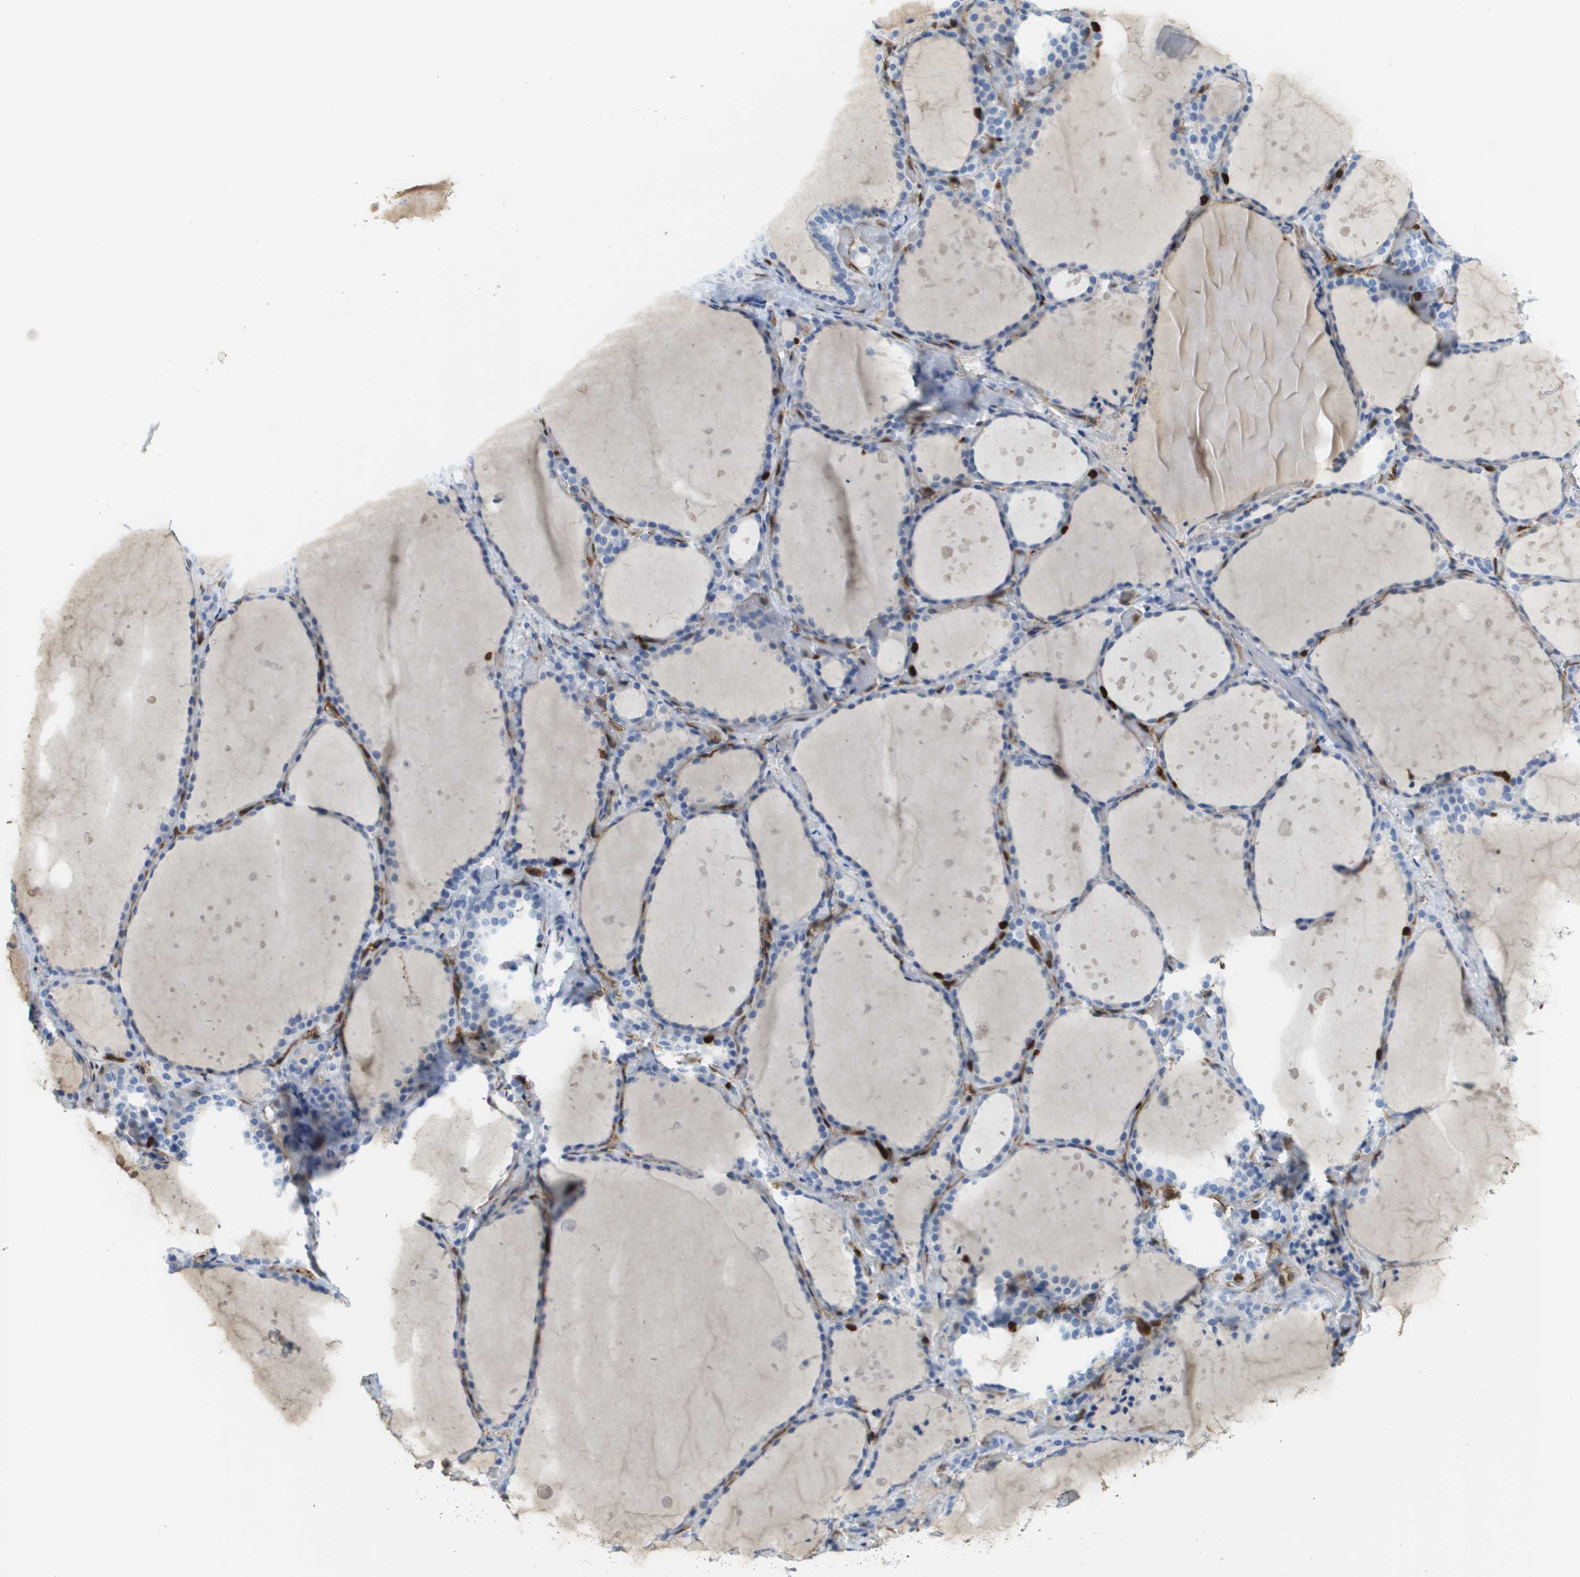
{"staining": {"intensity": "negative", "quantity": "none", "location": "none"}, "tissue": "thyroid gland", "cell_type": "Glandular cells", "image_type": "normal", "snomed": [{"axis": "morphology", "description": "Normal tissue, NOS"}, {"axis": "topography", "description": "Thyroid gland"}], "caption": "Immunohistochemical staining of unremarkable human thyroid gland exhibits no significant expression in glandular cells.", "gene": "DOCK5", "patient": {"sex": "female", "age": 44}}